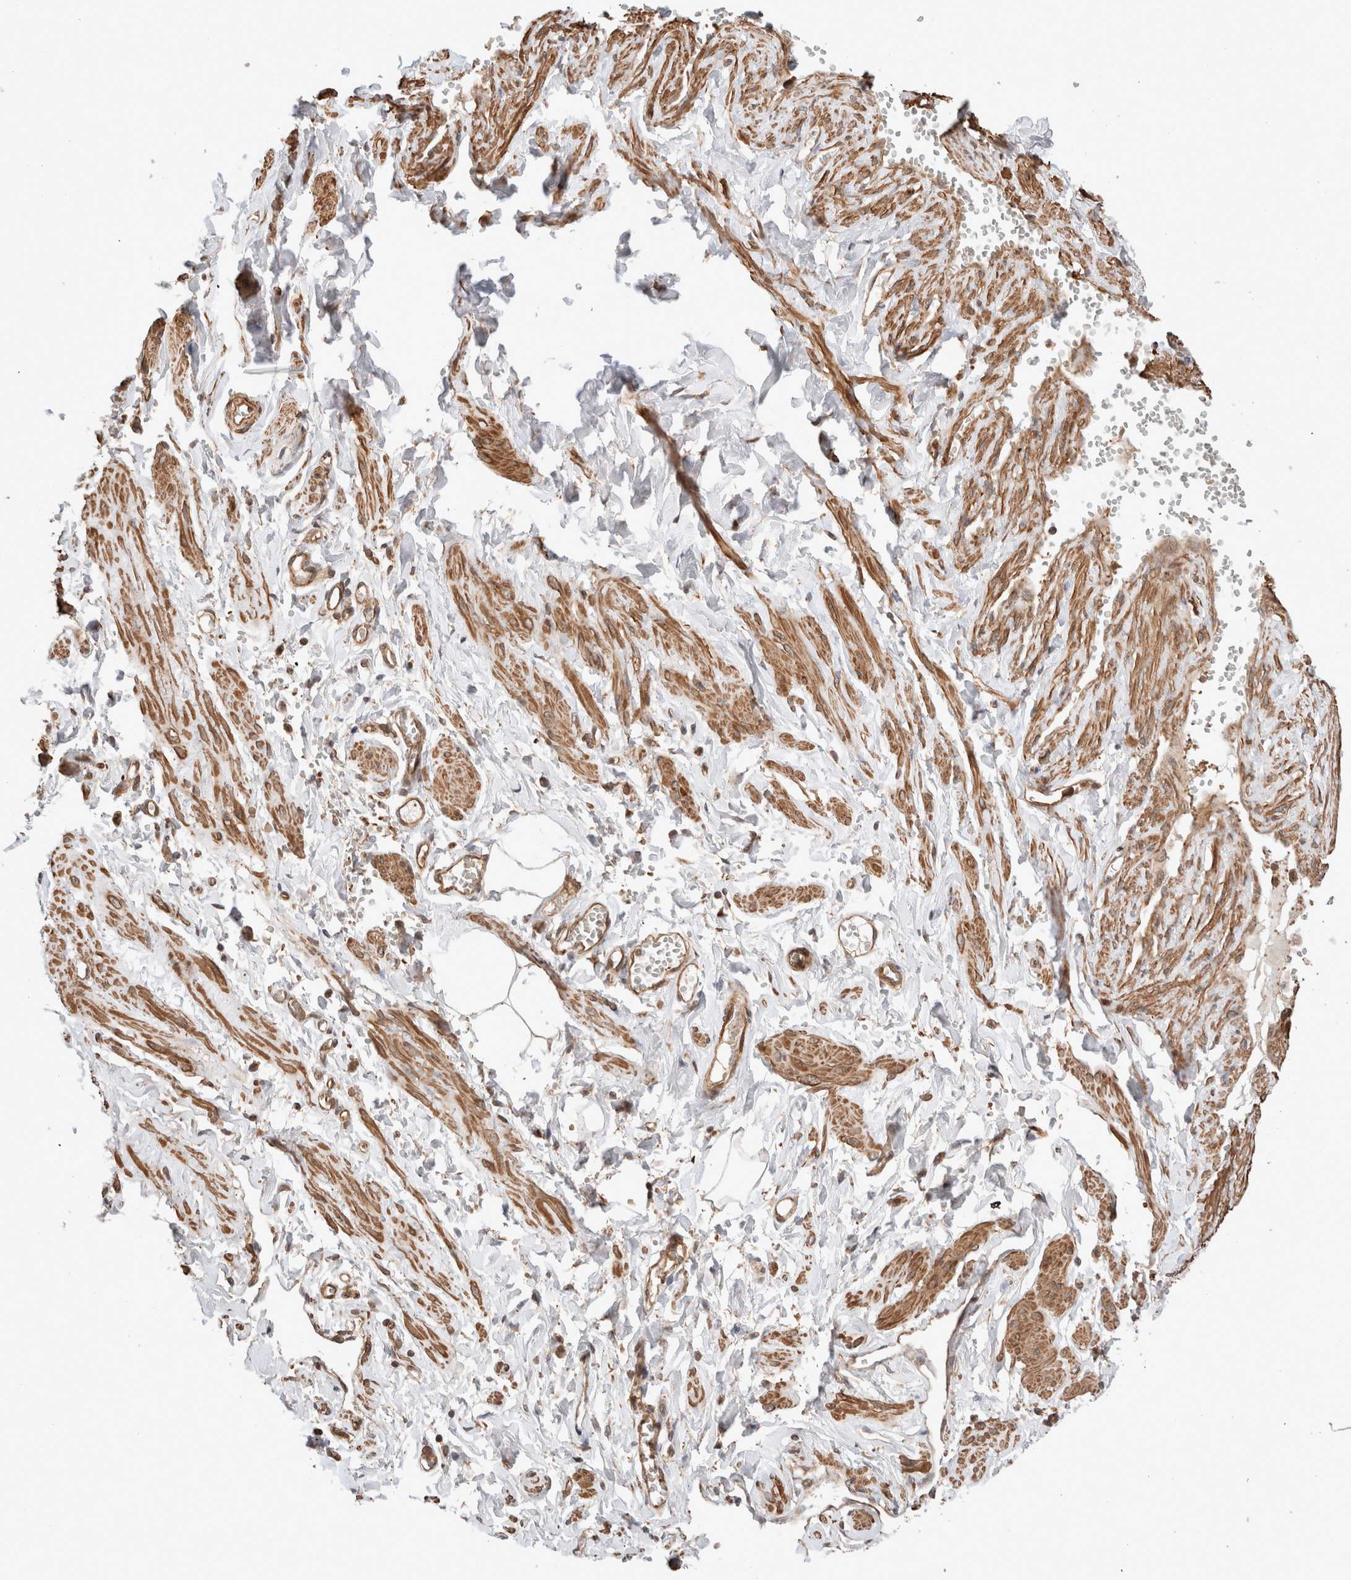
{"staining": {"intensity": "moderate", "quantity": "25%-75%", "location": "nuclear"}, "tissue": "adipose tissue", "cell_type": "Adipocytes", "image_type": "normal", "snomed": [{"axis": "morphology", "description": "Normal tissue, NOS"}, {"axis": "topography", "description": "Vascular tissue"}, {"axis": "topography", "description": "Fallopian tube"}, {"axis": "topography", "description": "Ovary"}], "caption": "Normal adipose tissue demonstrates moderate nuclear expression in about 25%-75% of adipocytes Nuclei are stained in blue..", "gene": "ZNF649", "patient": {"sex": "female", "age": 67}}